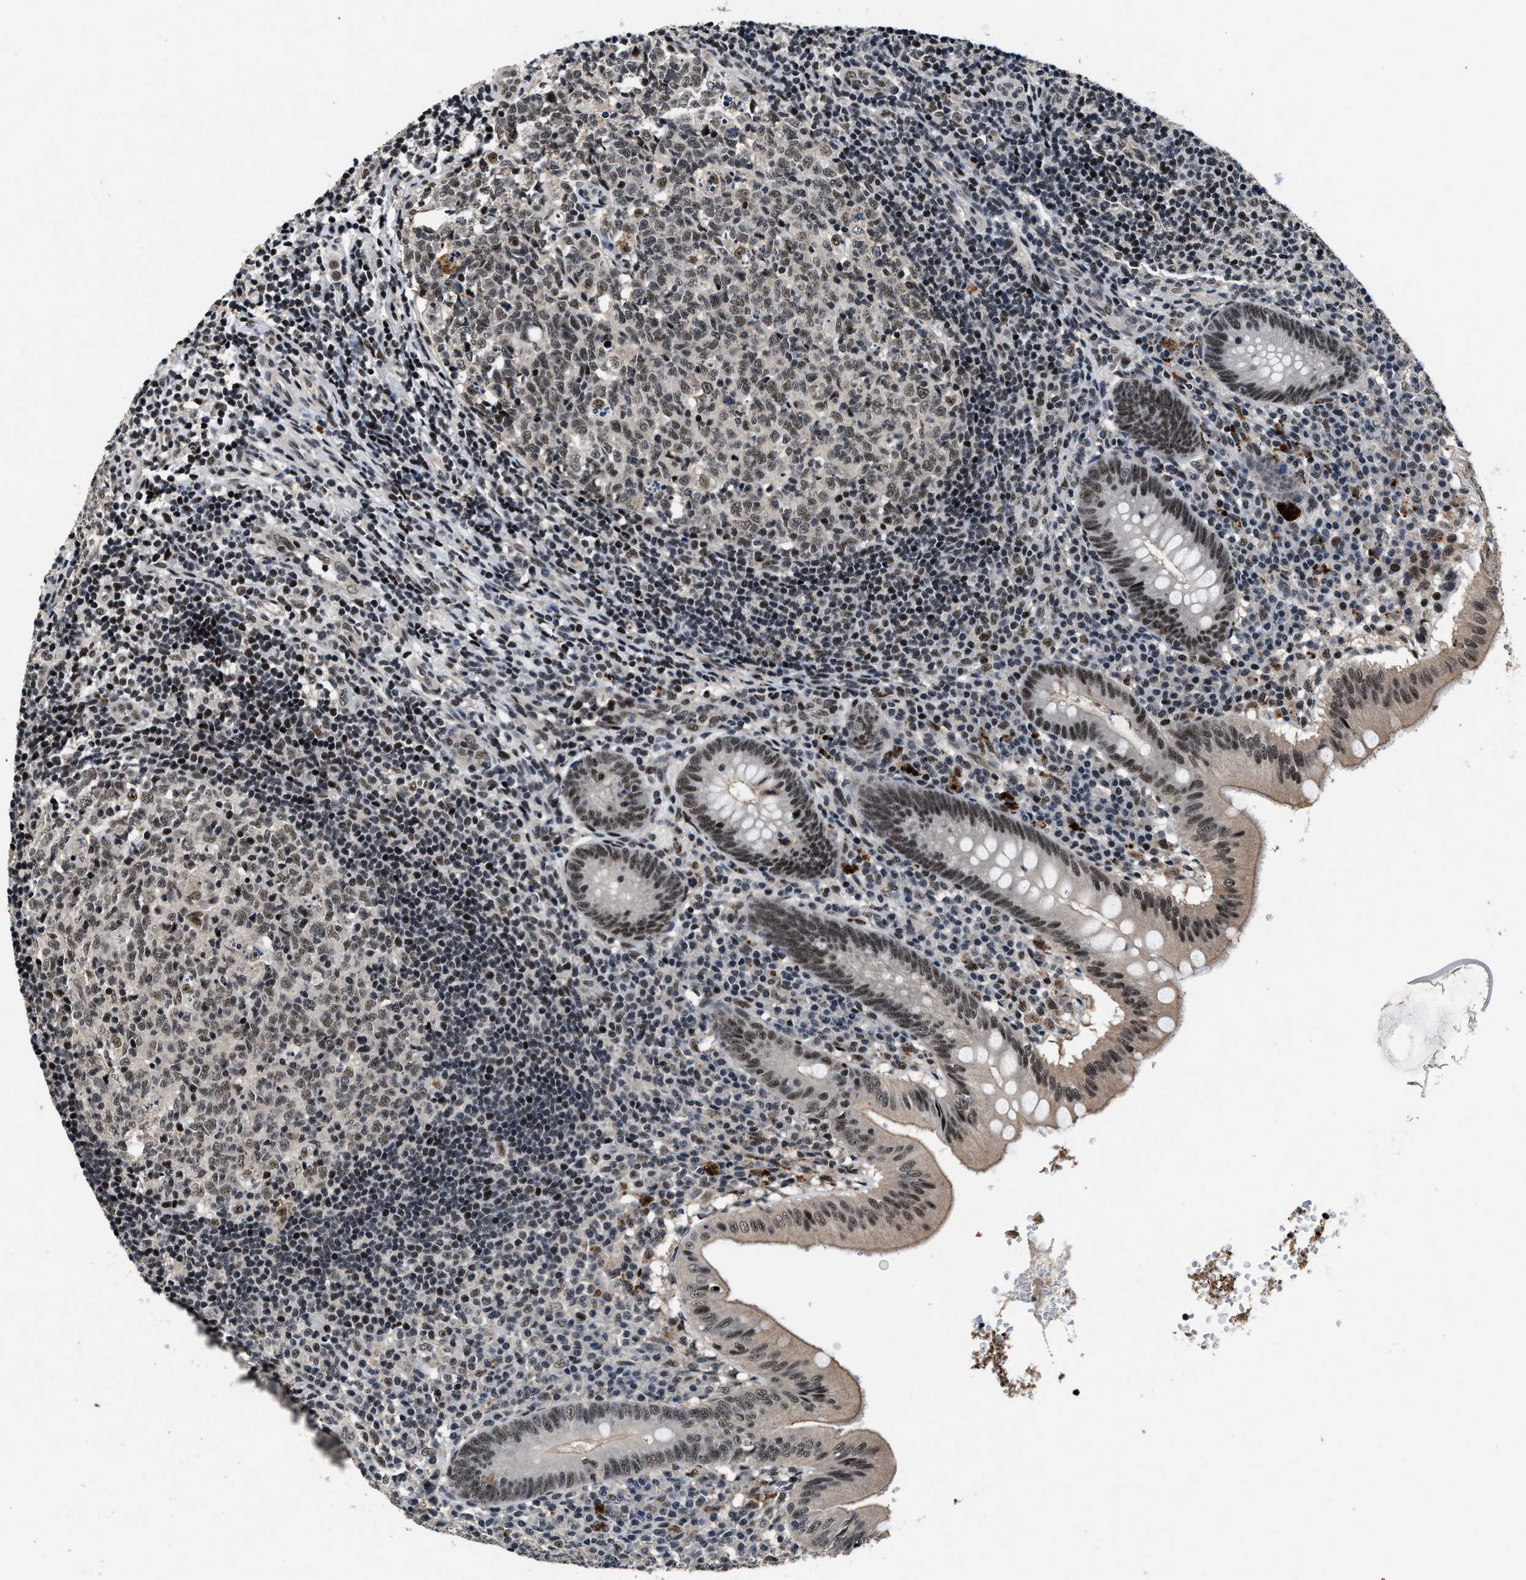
{"staining": {"intensity": "moderate", "quantity": ">75%", "location": "nuclear"}, "tissue": "appendix", "cell_type": "Glandular cells", "image_type": "normal", "snomed": [{"axis": "morphology", "description": "Normal tissue, NOS"}, {"axis": "topography", "description": "Appendix"}], "caption": "Immunohistochemistry photomicrograph of benign appendix: appendix stained using IHC exhibits medium levels of moderate protein expression localized specifically in the nuclear of glandular cells, appearing as a nuclear brown color.", "gene": "ZNF233", "patient": {"sex": "male", "age": 8}}